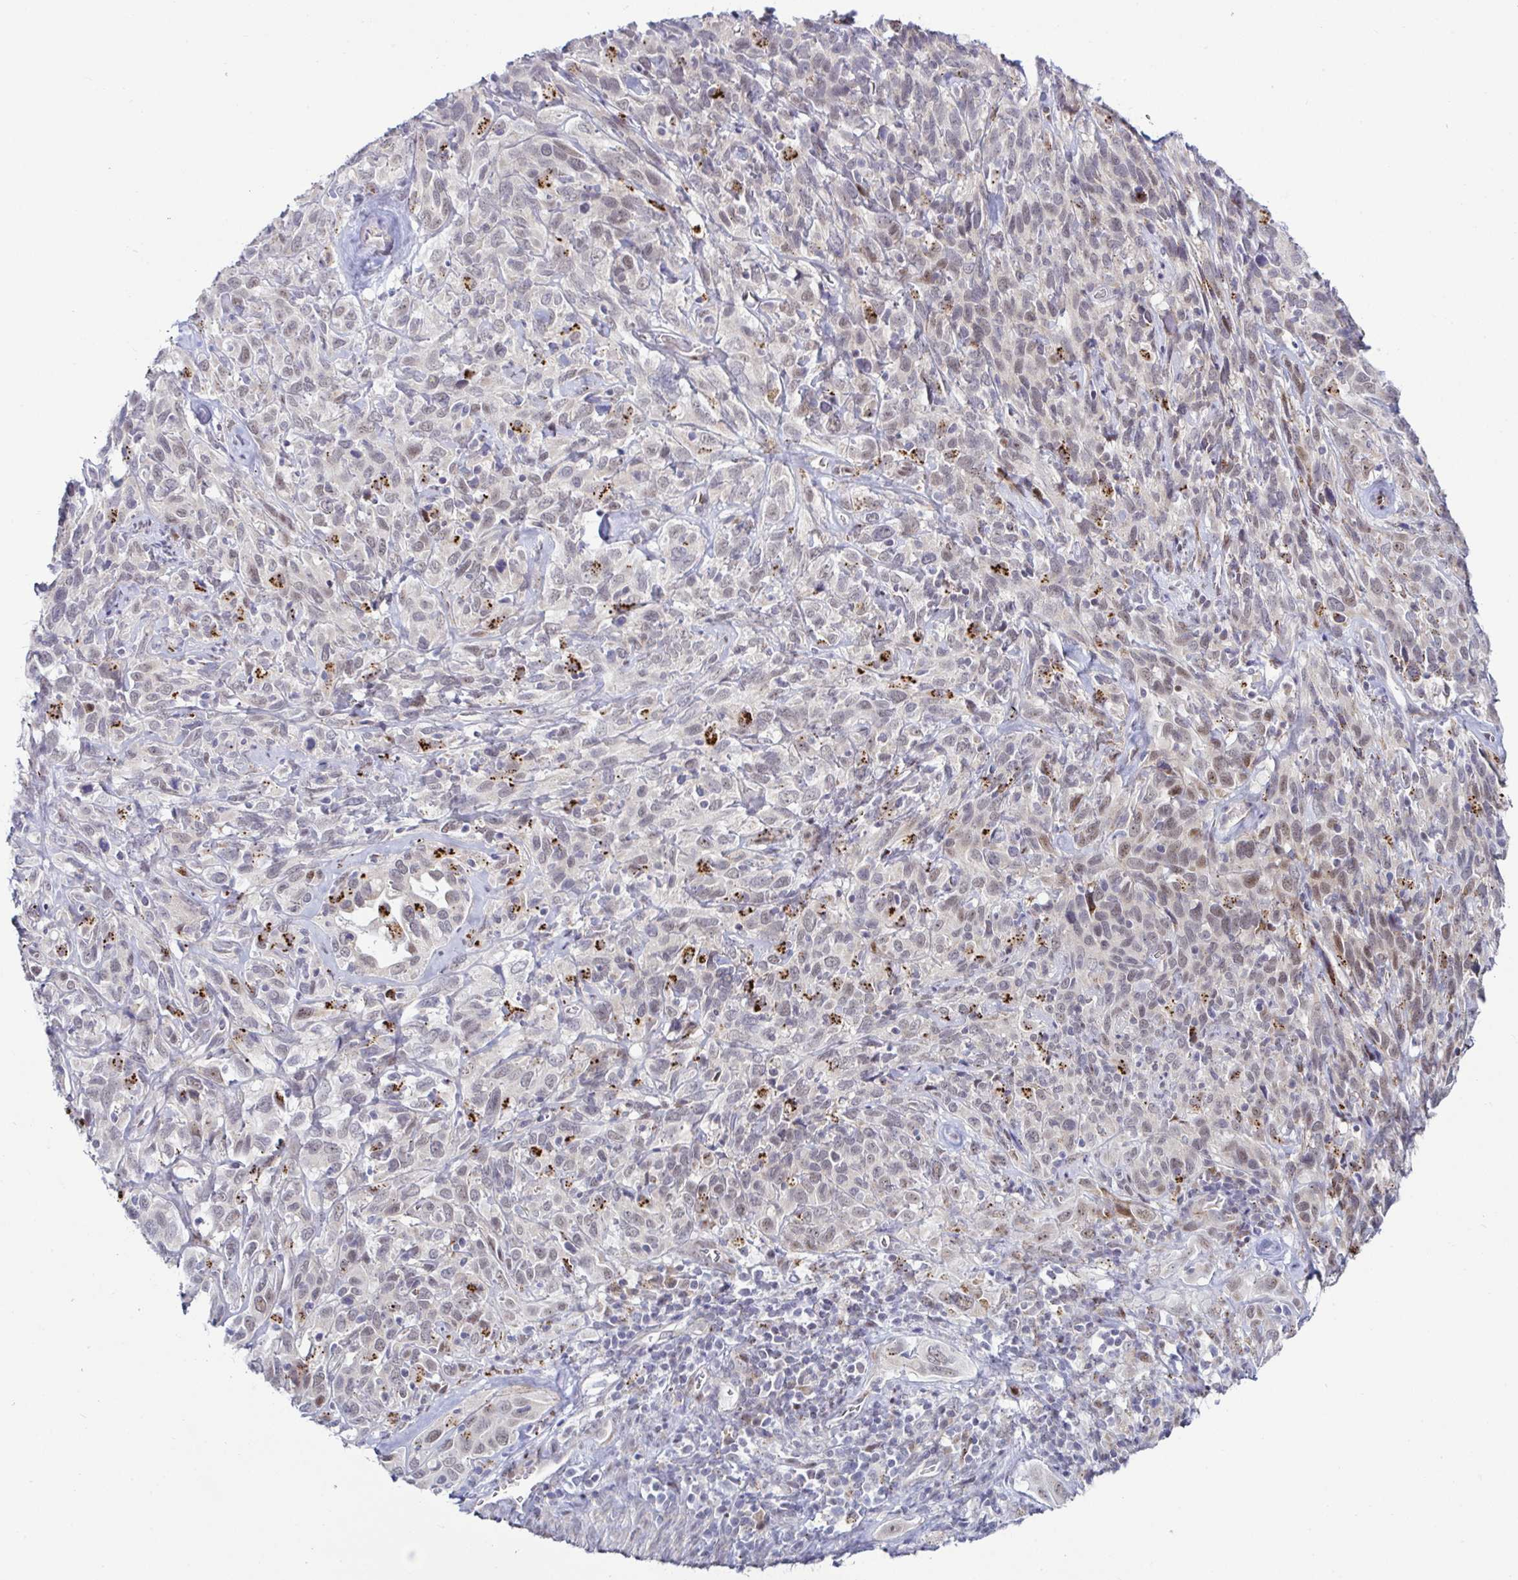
{"staining": {"intensity": "weak", "quantity": "25%-75%", "location": "nuclear"}, "tissue": "cervical cancer", "cell_type": "Tumor cells", "image_type": "cancer", "snomed": [{"axis": "morphology", "description": "Normal tissue, NOS"}, {"axis": "morphology", "description": "Squamous cell carcinoma, NOS"}, {"axis": "topography", "description": "Cervix"}], "caption": "Immunohistochemical staining of cervical squamous cell carcinoma shows low levels of weak nuclear positivity in approximately 25%-75% of tumor cells.", "gene": "DZIP1", "patient": {"sex": "female", "age": 51}}